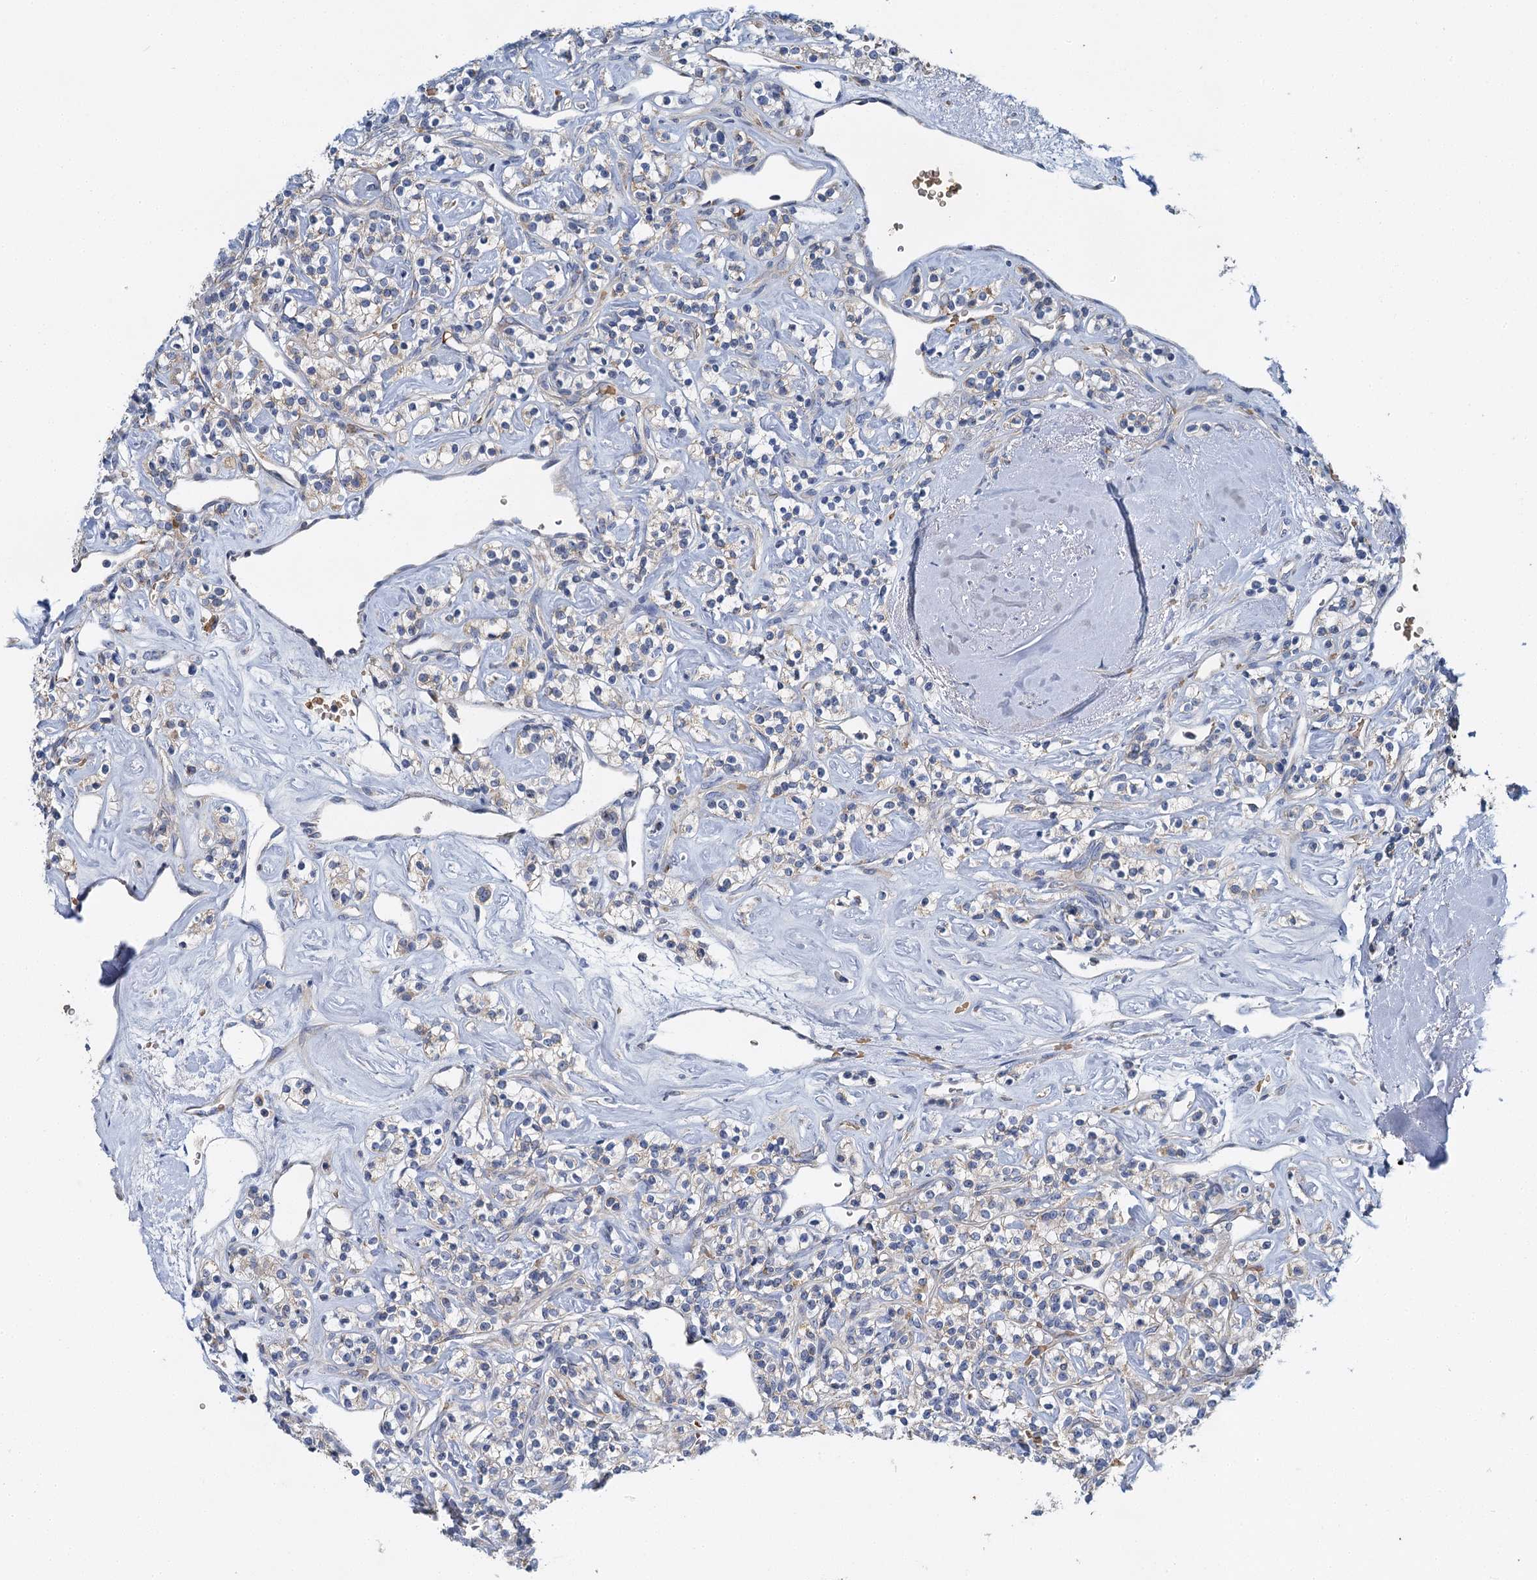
{"staining": {"intensity": "weak", "quantity": "<25%", "location": "cytoplasmic/membranous"}, "tissue": "renal cancer", "cell_type": "Tumor cells", "image_type": "cancer", "snomed": [{"axis": "morphology", "description": "Adenocarcinoma, NOS"}, {"axis": "topography", "description": "Kidney"}], "caption": "IHC micrograph of neoplastic tissue: human renal adenocarcinoma stained with DAB (3,3'-diaminobenzidine) reveals no significant protein positivity in tumor cells.", "gene": "BCS1L", "patient": {"sex": "male", "age": 77}}